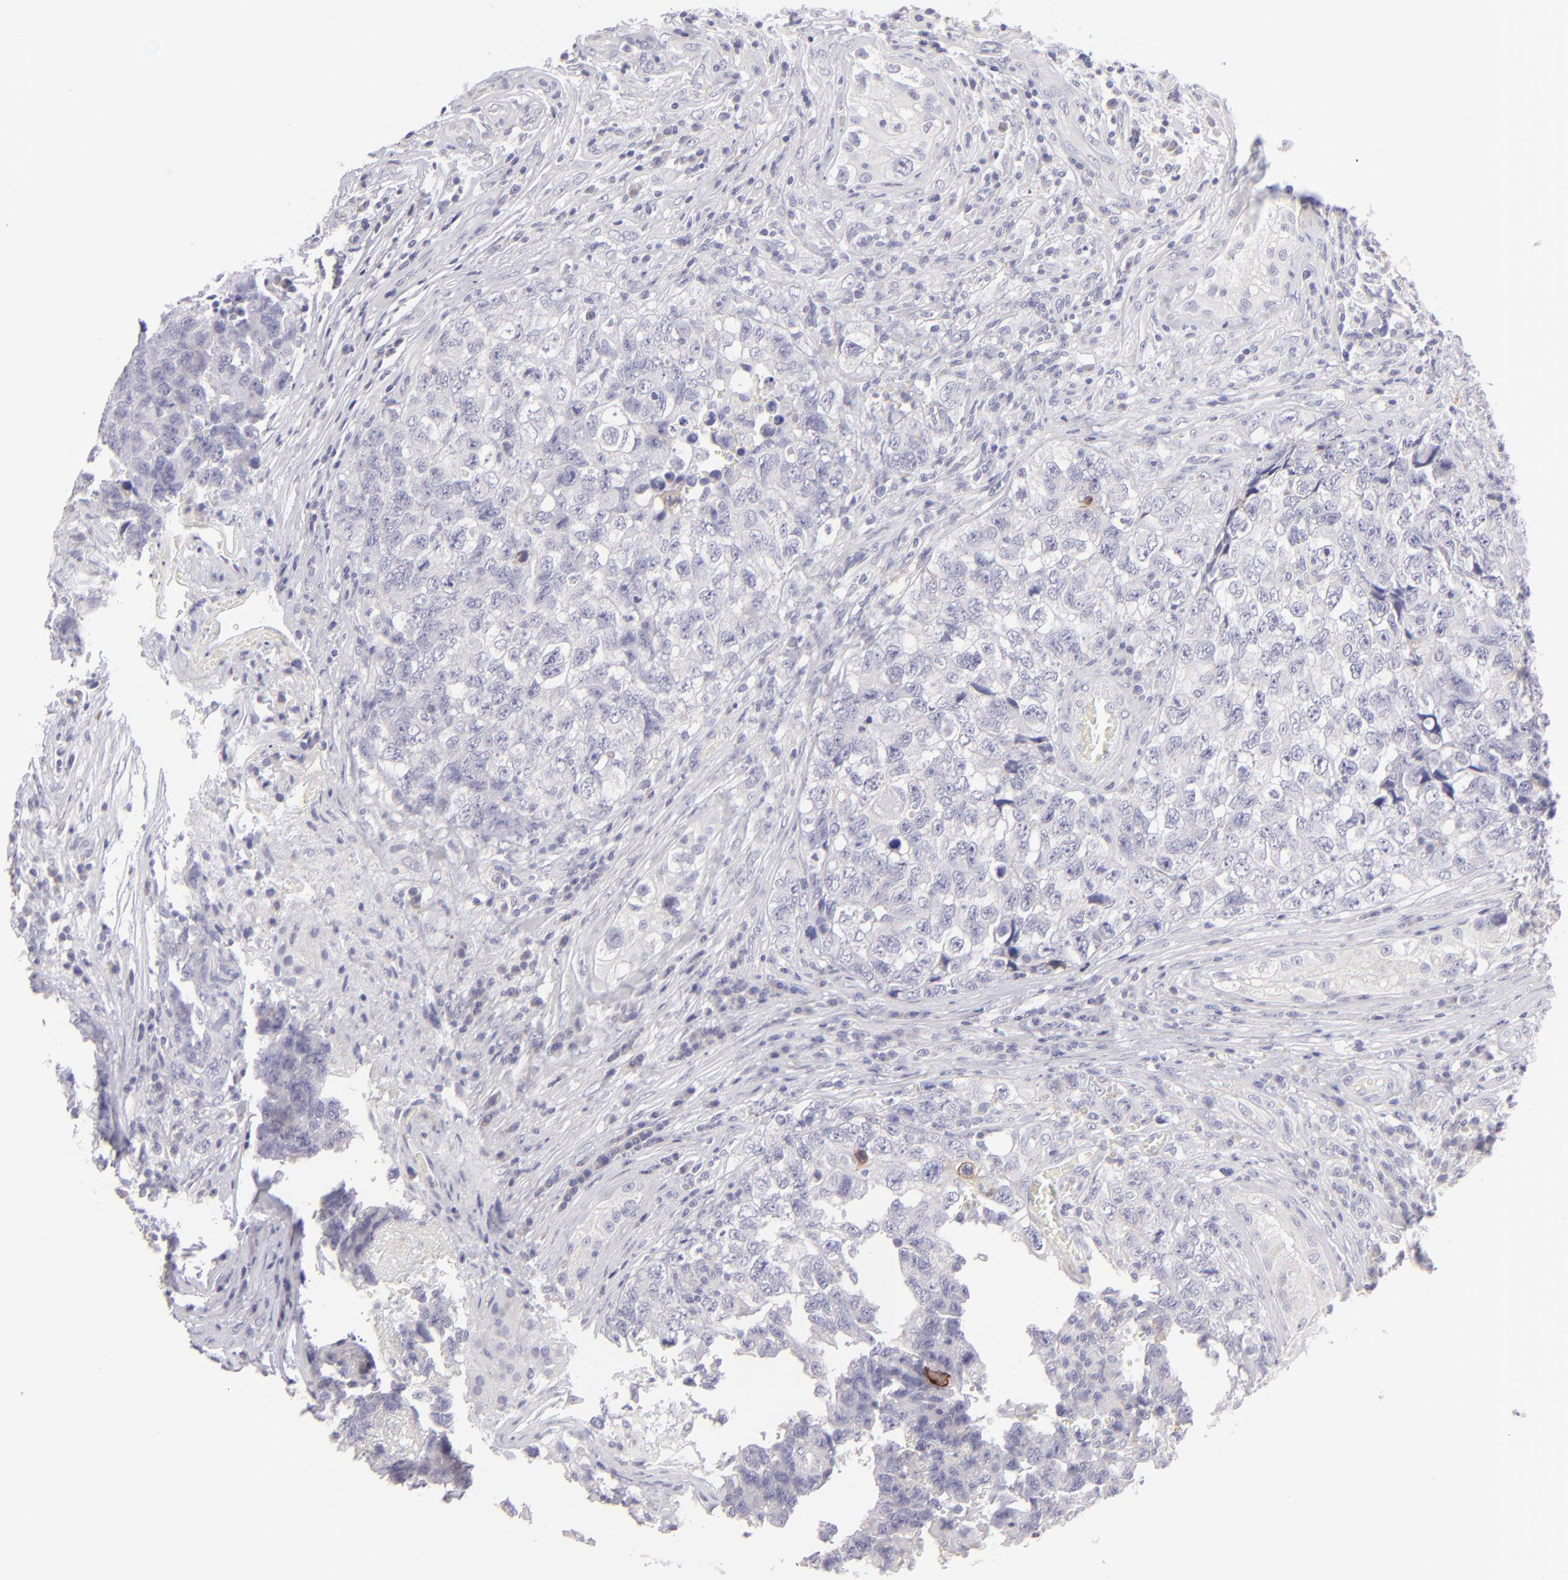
{"staining": {"intensity": "moderate", "quantity": "<25%", "location": "cytoplasmic/membranous"}, "tissue": "testis cancer", "cell_type": "Tumor cells", "image_type": "cancer", "snomed": [{"axis": "morphology", "description": "Carcinoma, Embryonal, NOS"}, {"axis": "topography", "description": "Testis"}], "caption": "This is an image of immunohistochemistry staining of testis cancer, which shows moderate positivity in the cytoplasmic/membranous of tumor cells.", "gene": "CLDN4", "patient": {"sex": "male", "age": 31}}